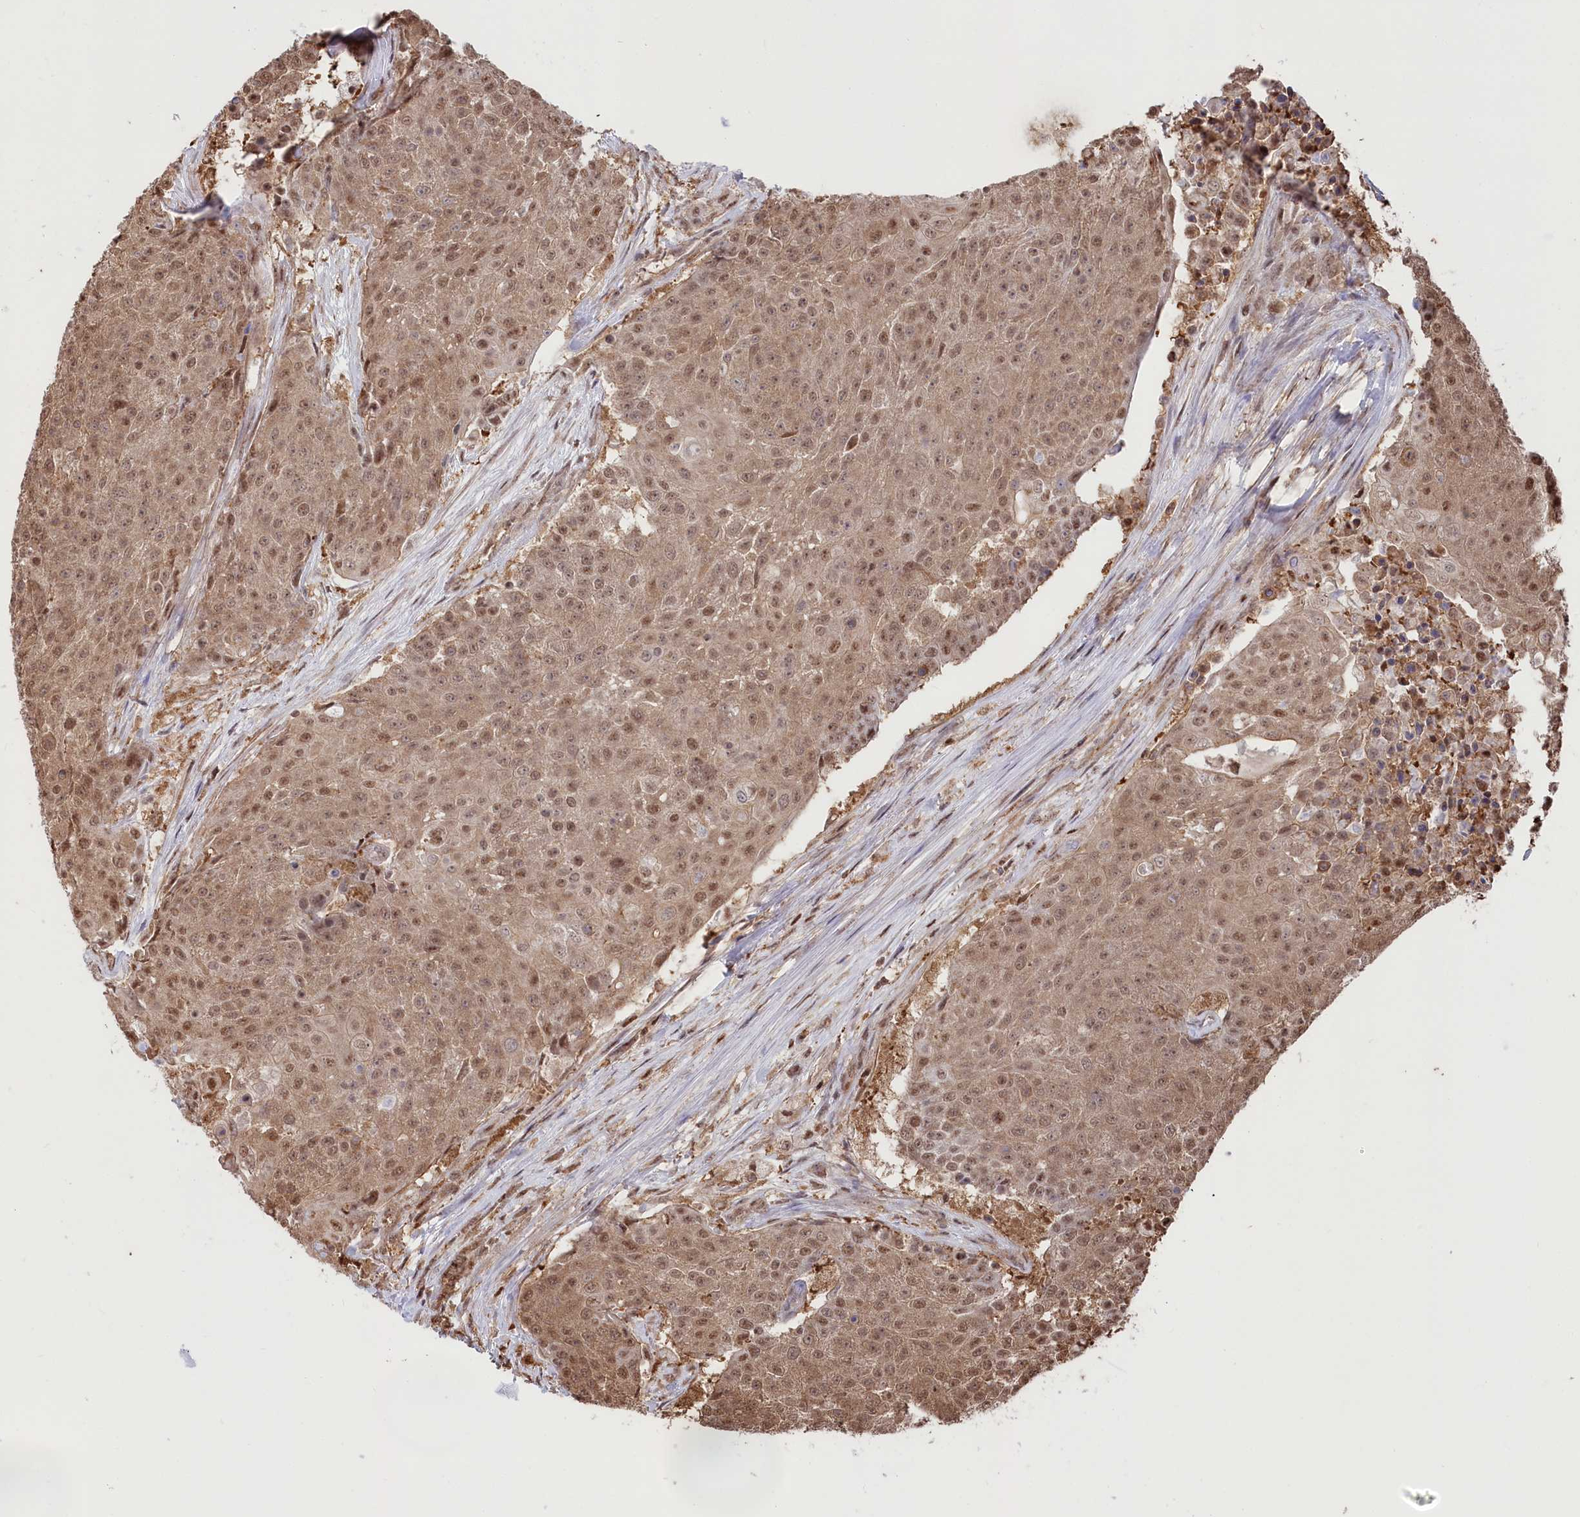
{"staining": {"intensity": "moderate", "quantity": ">75%", "location": "cytoplasmic/membranous,nuclear"}, "tissue": "urothelial cancer", "cell_type": "Tumor cells", "image_type": "cancer", "snomed": [{"axis": "morphology", "description": "Urothelial carcinoma, High grade"}, {"axis": "topography", "description": "Urinary bladder"}], "caption": "Immunohistochemistry staining of urothelial carcinoma (high-grade), which shows medium levels of moderate cytoplasmic/membranous and nuclear expression in approximately >75% of tumor cells indicating moderate cytoplasmic/membranous and nuclear protein expression. The staining was performed using DAB (brown) for protein detection and nuclei were counterstained in hematoxylin (blue).", "gene": "PSMA1", "patient": {"sex": "female", "age": 63}}